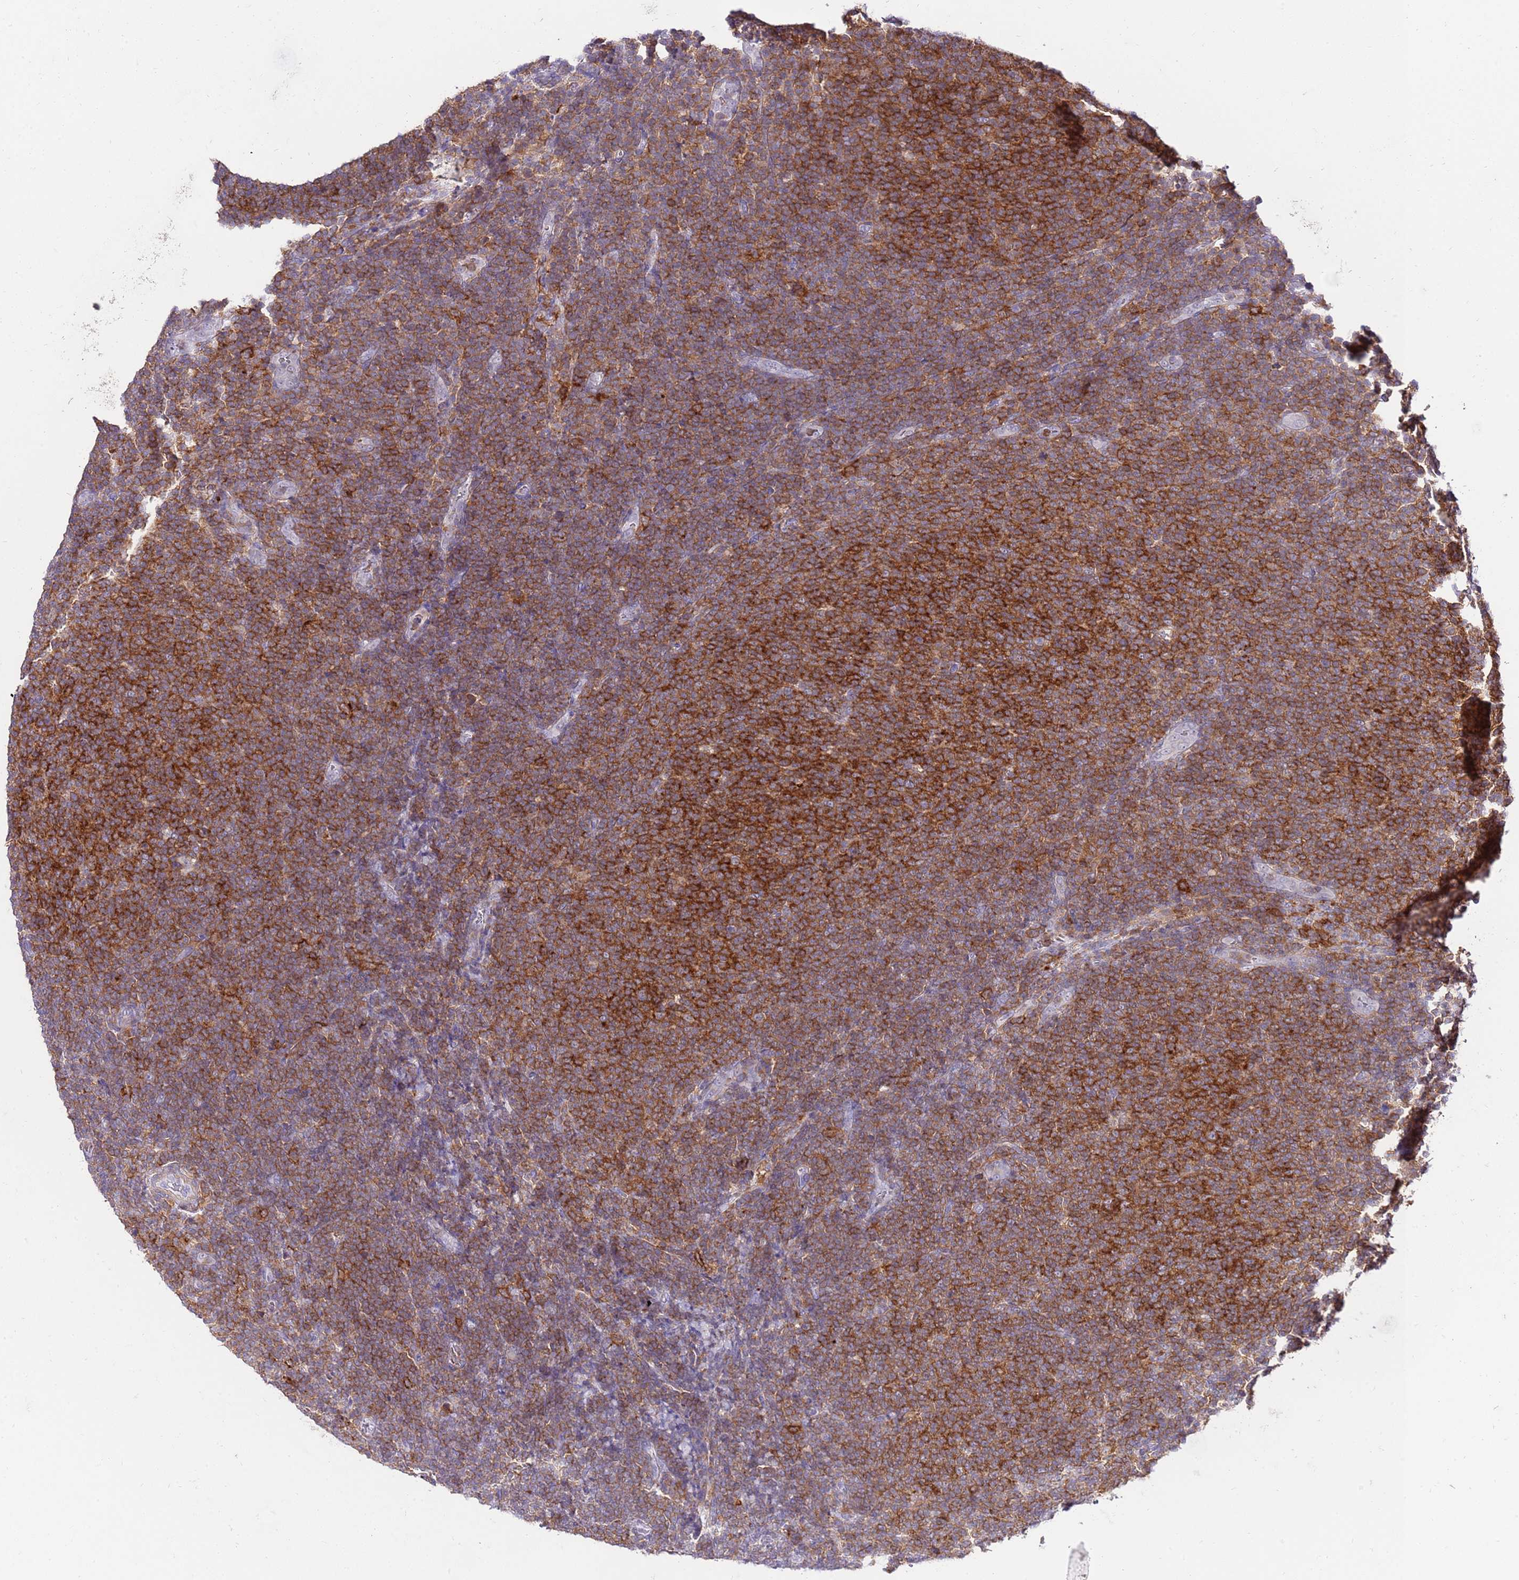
{"staining": {"intensity": "moderate", "quantity": ">75%", "location": "cytoplasmic/membranous"}, "tissue": "lymphoma", "cell_type": "Tumor cells", "image_type": "cancer", "snomed": [{"axis": "morphology", "description": "Malignant lymphoma, non-Hodgkin's type, Low grade"}, {"axis": "topography", "description": "Lymph node"}], "caption": "A brown stain highlights moderate cytoplasmic/membranous expression of a protein in malignant lymphoma, non-Hodgkin's type (low-grade) tumor cells. The protein is stained brown, and the nuclei are stained in blue (DAB (3,3'-diaminobenzidine) IHC with brightfield microscopy, high magnification).", "gene": "EFHD1", "patient": {"sex": "male", "age": 66}}